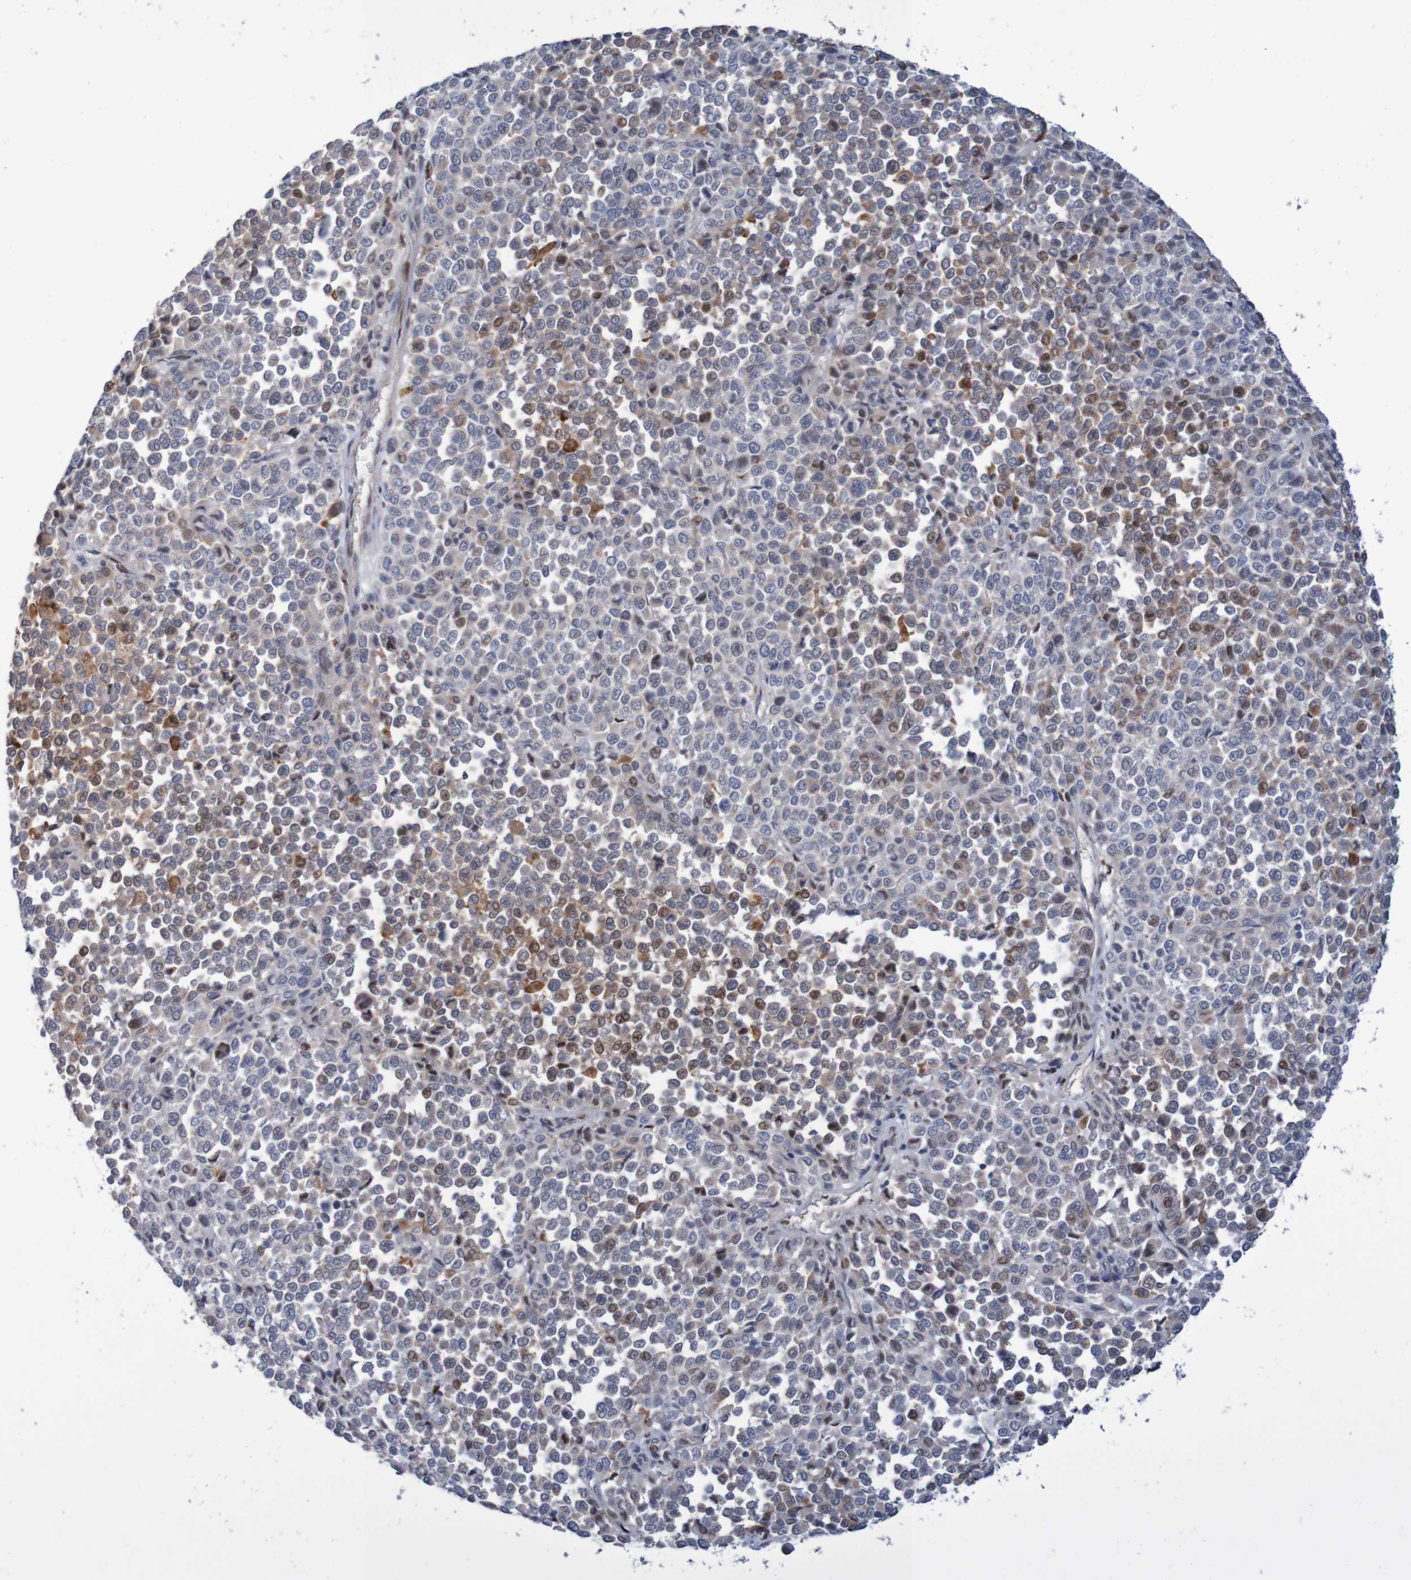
{"staining": {"intensity": "moderate", "quantity": "<25%", "location": "cytoplasmic/membranous,nuclear"}, "tissue": "melanoma", "cell_type": "Tumor cells", "image_type": "cancer", "snomed": [{"axis": "morphology", "description": "Malignant melanoma, Metastatic site"}, {"axis": "topography", "description": "Pancreas"}], "caption": "Protein expression analysis of melanoma shows moderate cytoplasmic/membranous and nuclear staining in approximately <25% of tumor cells. (IHC, brightfield microscopy, high magnification).", "gene": "FBP2", "patient": {"sex": "female", "age": 30}}